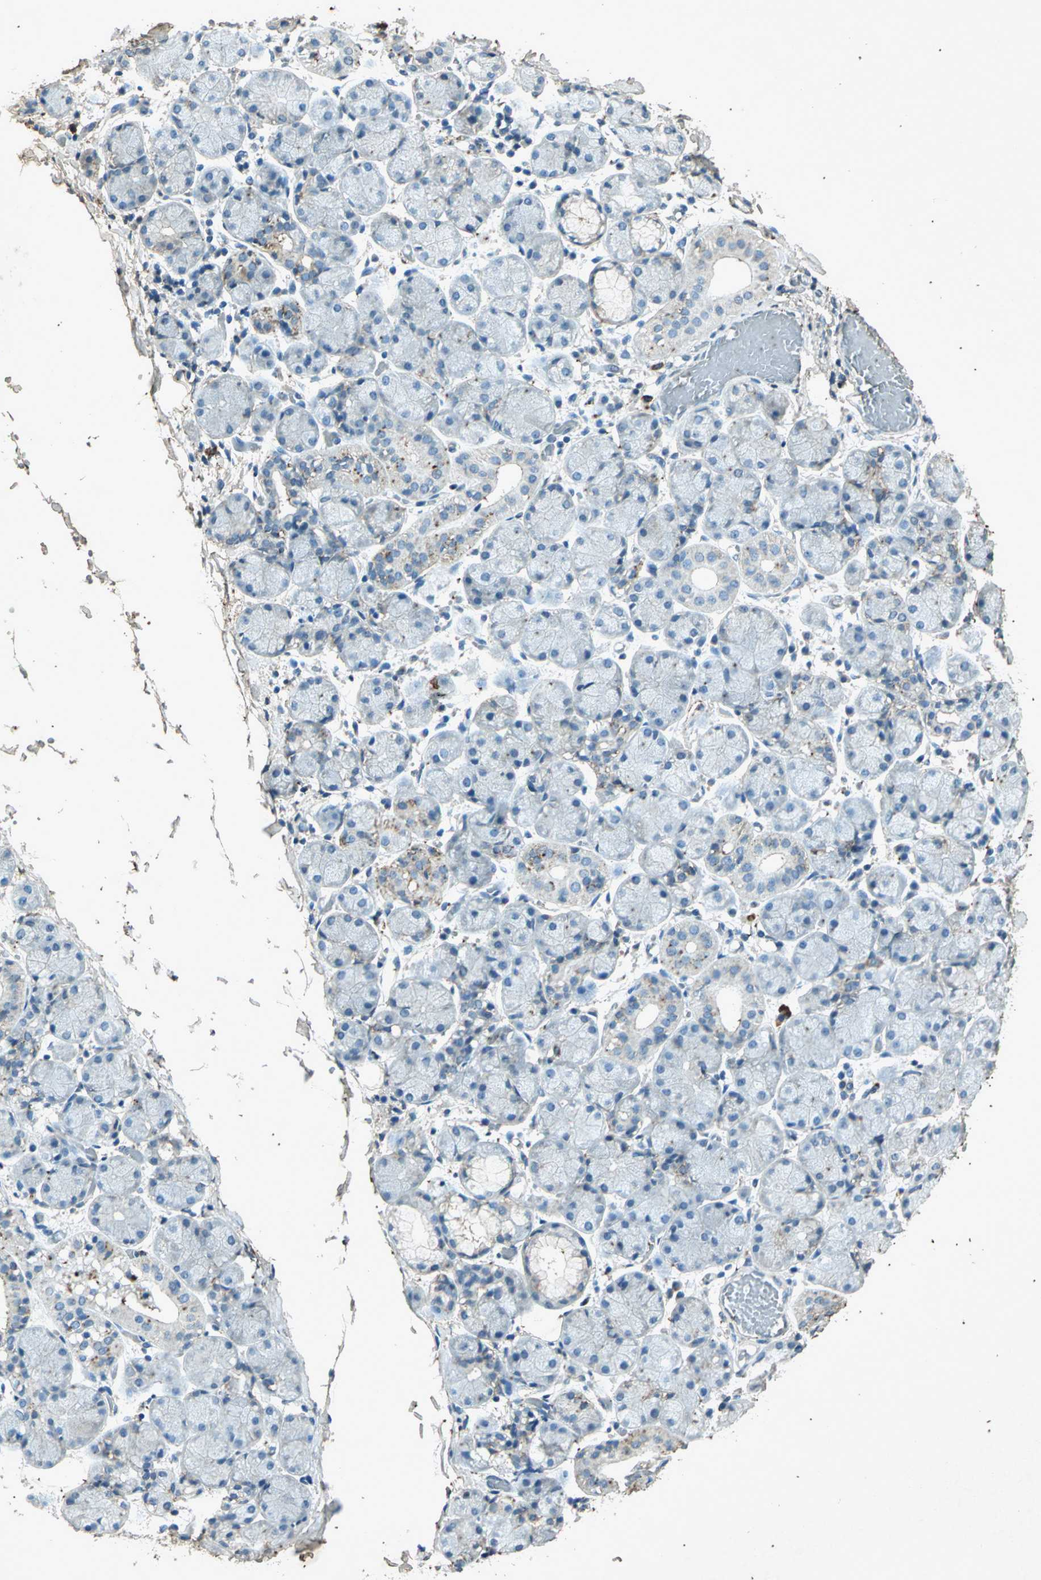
{"staining": {"intensity": "strong", "quantity": "25%-75%", "location": "cytoplasmic/membranous"}, "tissue": "salivary gland", "cell_type": "Glandular cells", "image_type": "normal", "snomed": [{"axis": "morphology", "description": "Normal tissue, NOS"}, {"axis": "topography", "description": "Salivary gland"}], "caption": "High-power microscopy captured an IHC image of normal salivary gland, revealing strong cytoplasmic/membranous expression in approximately 25%-75% of glandular cells.", "gene": "PSEN1", "patient": {"sex": "female", "age": 24}}